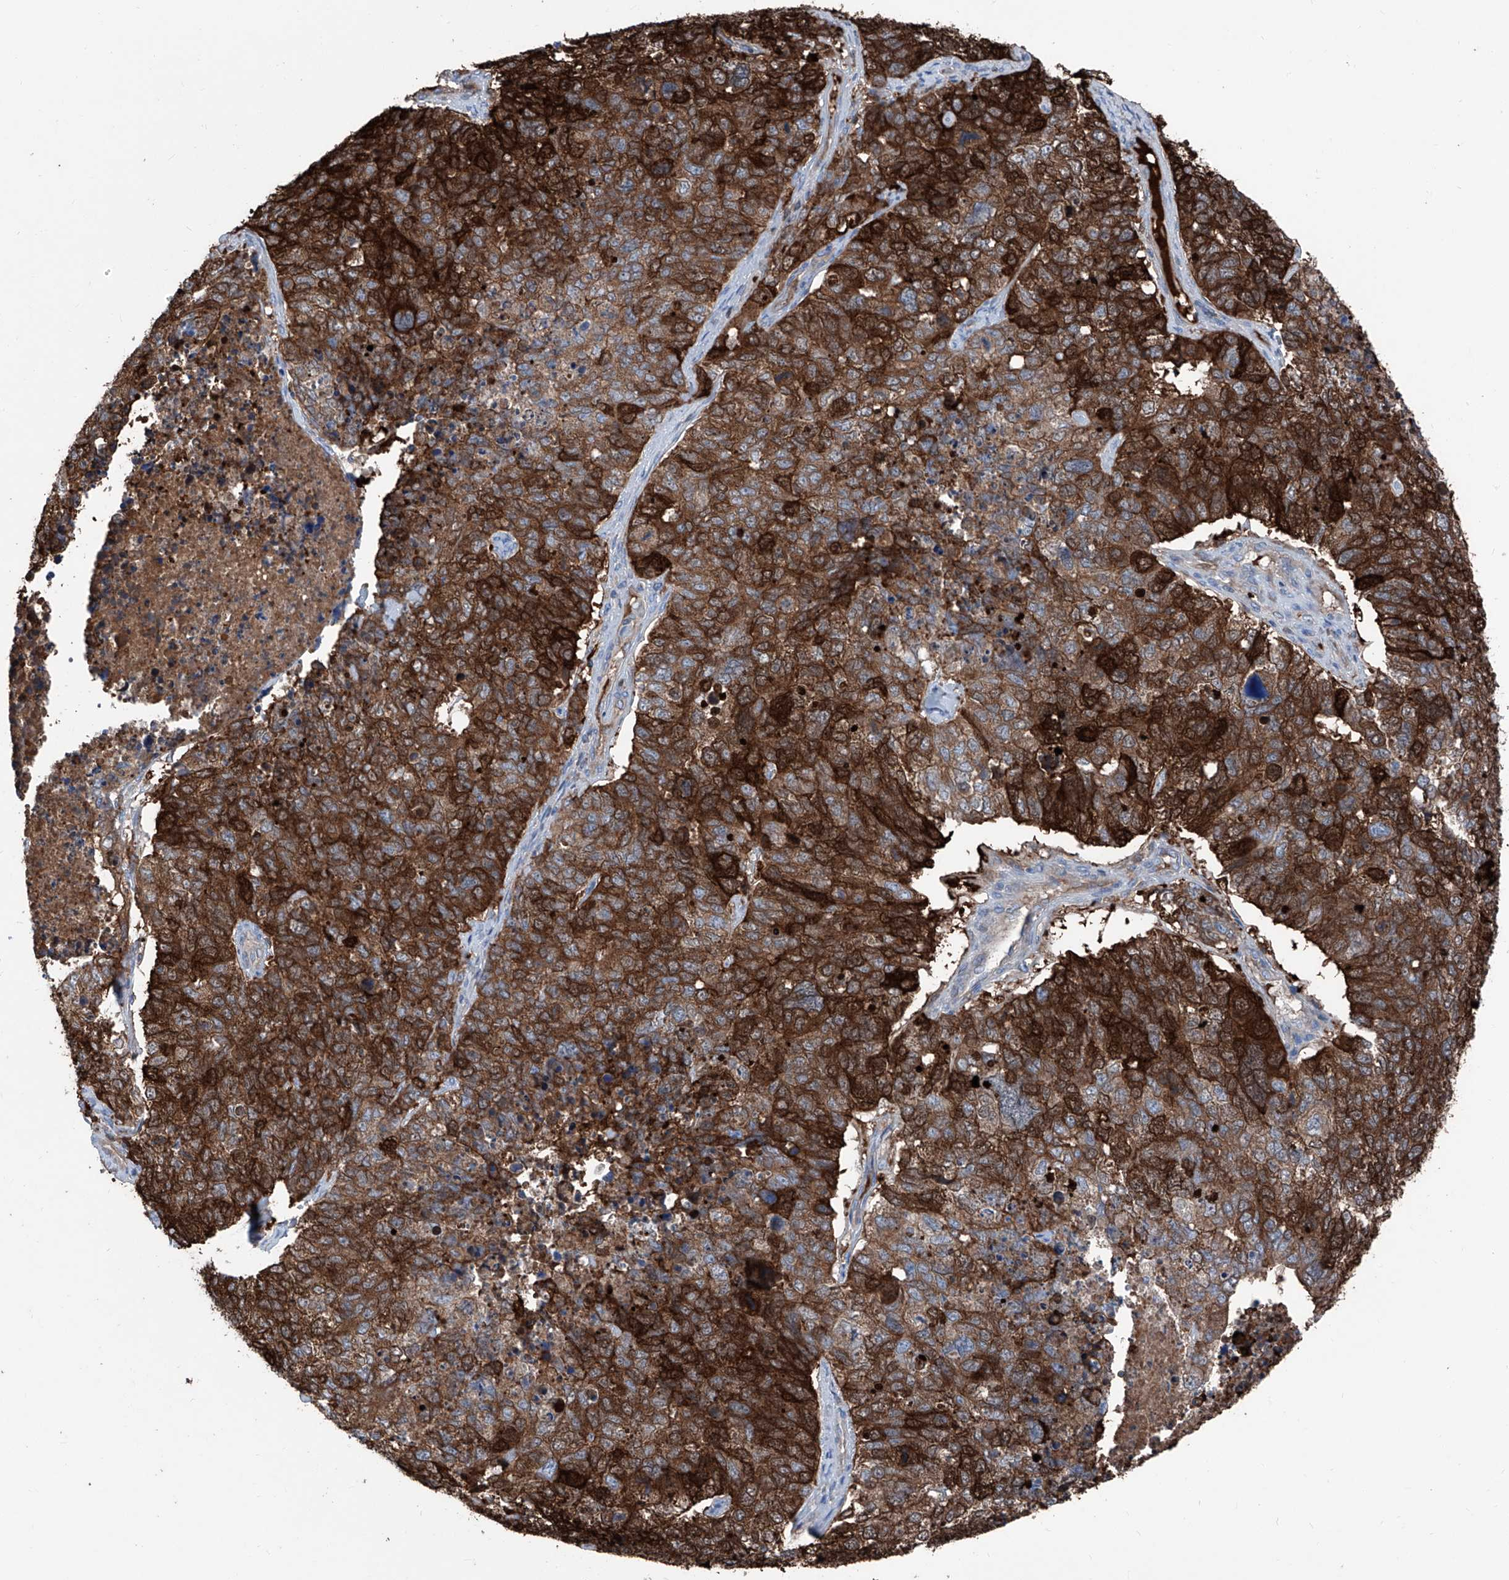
{"staining": {"intensity": "strong", "quantity": ">75%", "location": "cytoplasmic/membranous"}, "tissue": "cervical cancer", "cell_type": "Tumor cells", "image_type": "cancer", "snomed": [{"axis": "morphology", "description": "Squamous cell carcinoma, NOS"}, {"axis": "topography", "description": "Cervix"}], "caption": "The immunohistochemical stain labels strong cytoplasmic/membranous positivity in tumor cells of squamous cell carcinoma (cervical) tissue.", "gene": "GPAT3", "patient": {"sex": "female", "age": 63}}